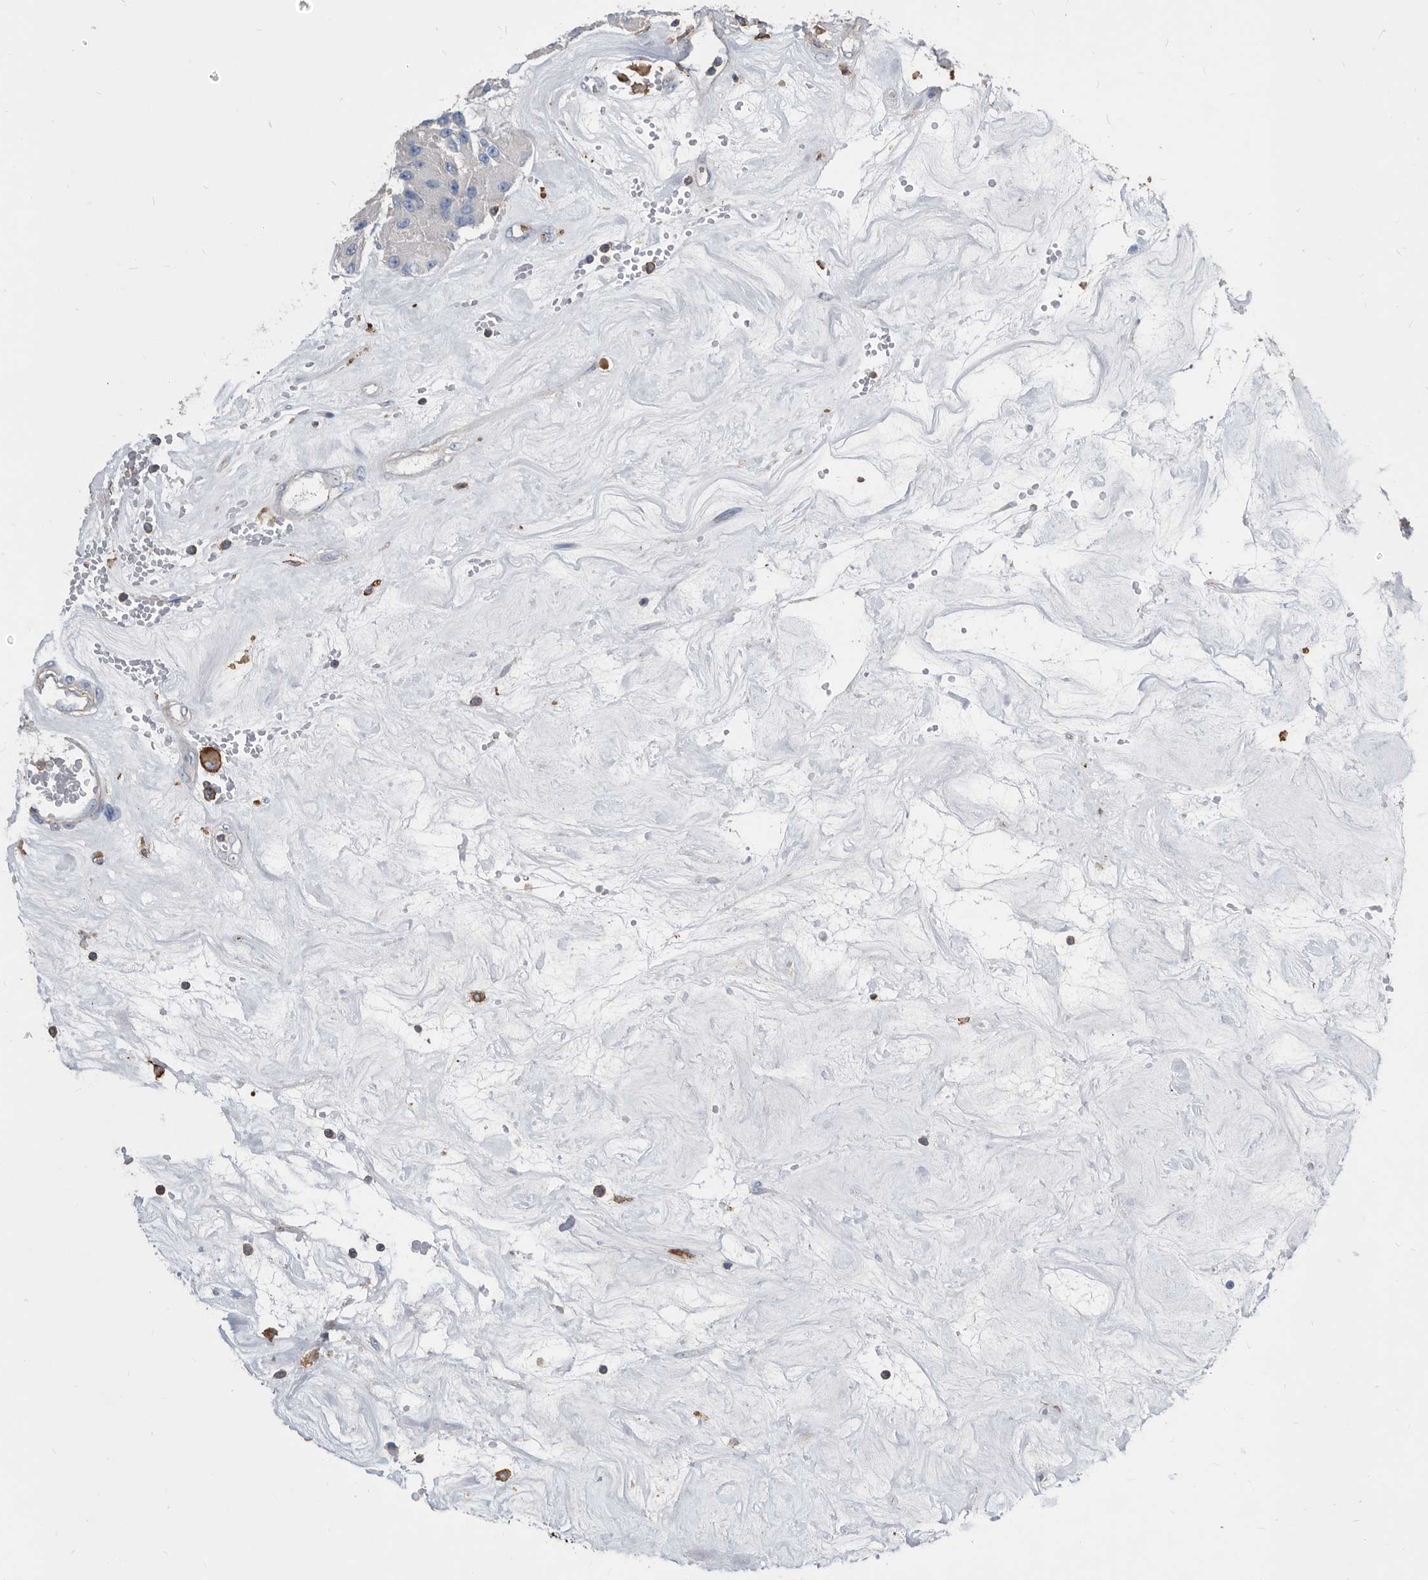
{"staining": {"intensity": "negative", "quantity": "none", "location": "none"}, "tissue": "carcinoid", "cell_type": "Tumor cells", "image_type": "cancer", "snomed": [{"axis": "morphology", "description": "Carcinoid, malignant, NOS"}, {"axis": "topography", "description": "Pancreas"}], "caption": "DAB immunohistochemical staining of carcinoid (malignant) displays no significant positivity in tumor cells.", "gene": "MS4A4A", "patient": {"sex": "male", "age": 41}}